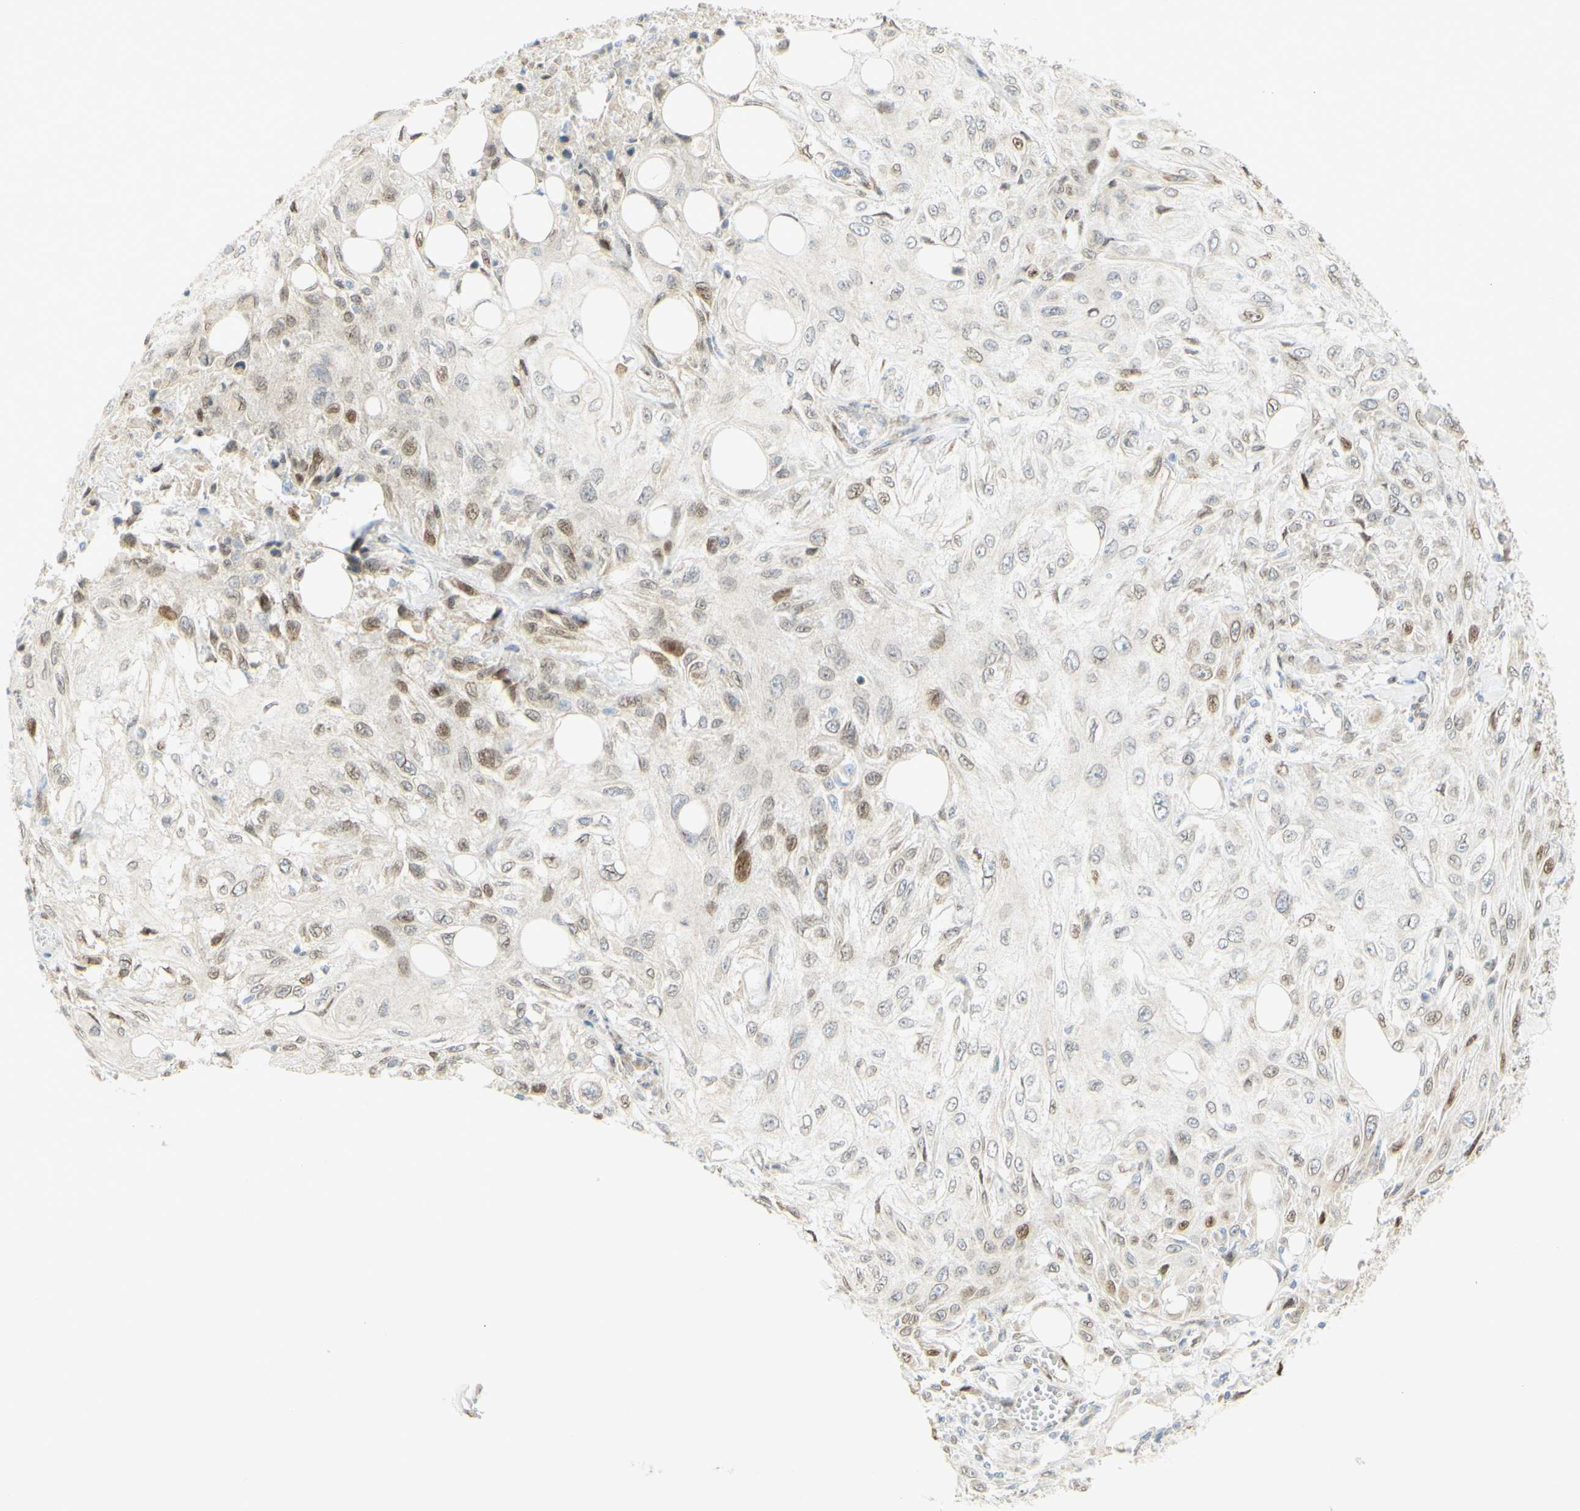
{"staining": {"intensity": "moderate", "quantity": "<25%", "location": "nuclear"}, "tissue": "skin cancer", "cell_type": "Tumor cells", "image_type": "cancer", "snomed": [{"axis": "morphology", "description": "Squamous cell carcinoma, NOS"}, {"axis": "topography", "description": "Skin"}], "caption": "IHC staining of squamous cell carcinoma (skin), which demonstrates low levels of moderate nuclear staining in about <25% of tumor cells indicating moderate nuclear protein expression. The staining was performed using DAB (3,3'-diaminobenzidine) (brown) for protein detection and nuclei were counterstained in hematoxylin (blue).", "gene": "E2F1", "patient": {"sex": "male", "age": 75}}